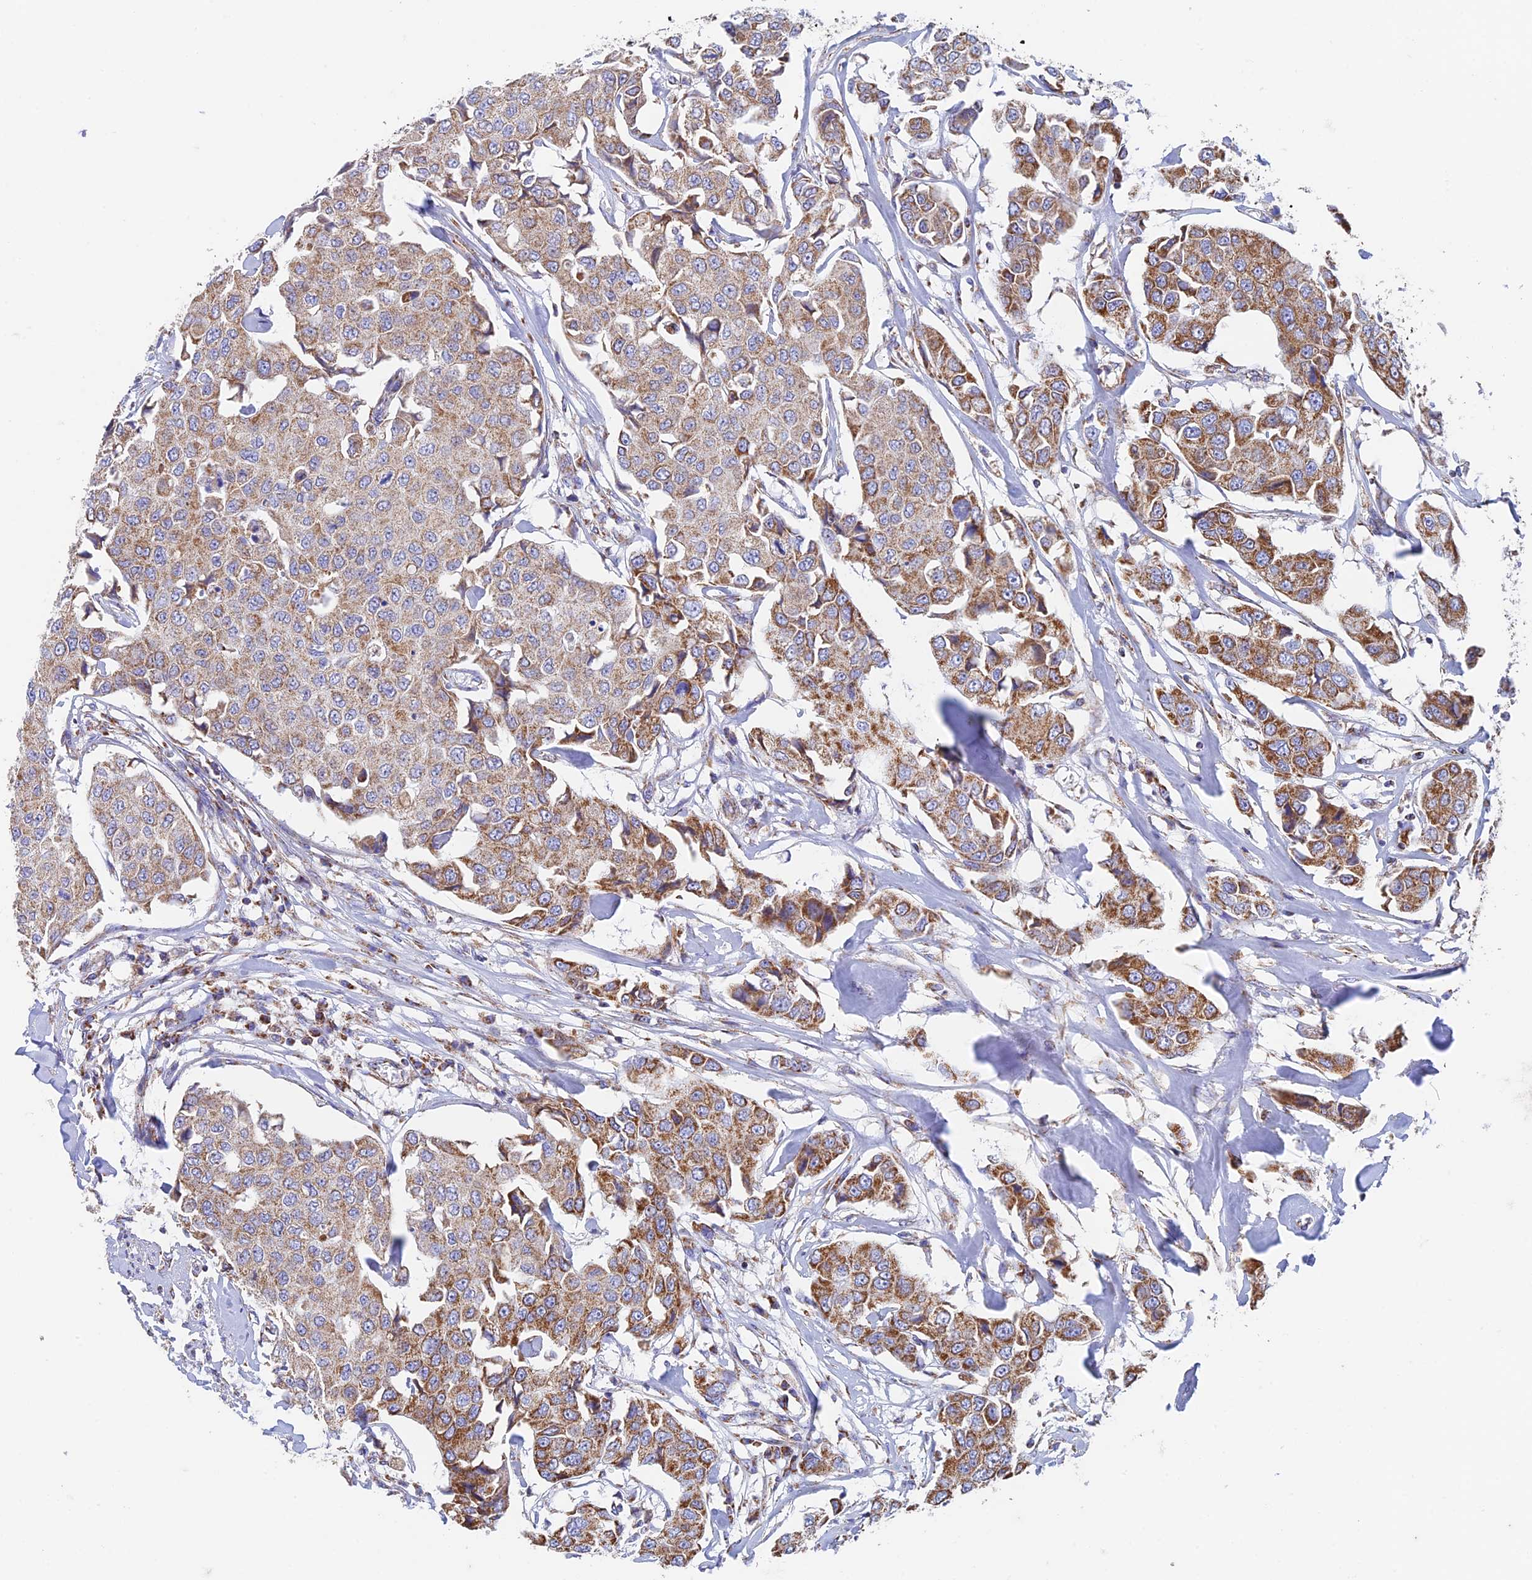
{"staining": {"intensity": "moderate", "quantity": ">75%", "location": "cytoplasmic/membranous"}, "tissue": "breast cancer", "cell_type": "Tumor cells", "image_type": "cancer", "snomed": [{"axis": "morphology", "description": "Duct carcinoma"}, {"axis": "topography", "description": "Breast"}], "caption": "IHC (DAB (3,3'-diaminobenzidine)) staining of human breast cancer shows moderate cytoplasmic/membranous protein expression in approximately >75% of tumor cells.", "gene": "ZNF181", "patient": {"sex": "female", "age": 80}}